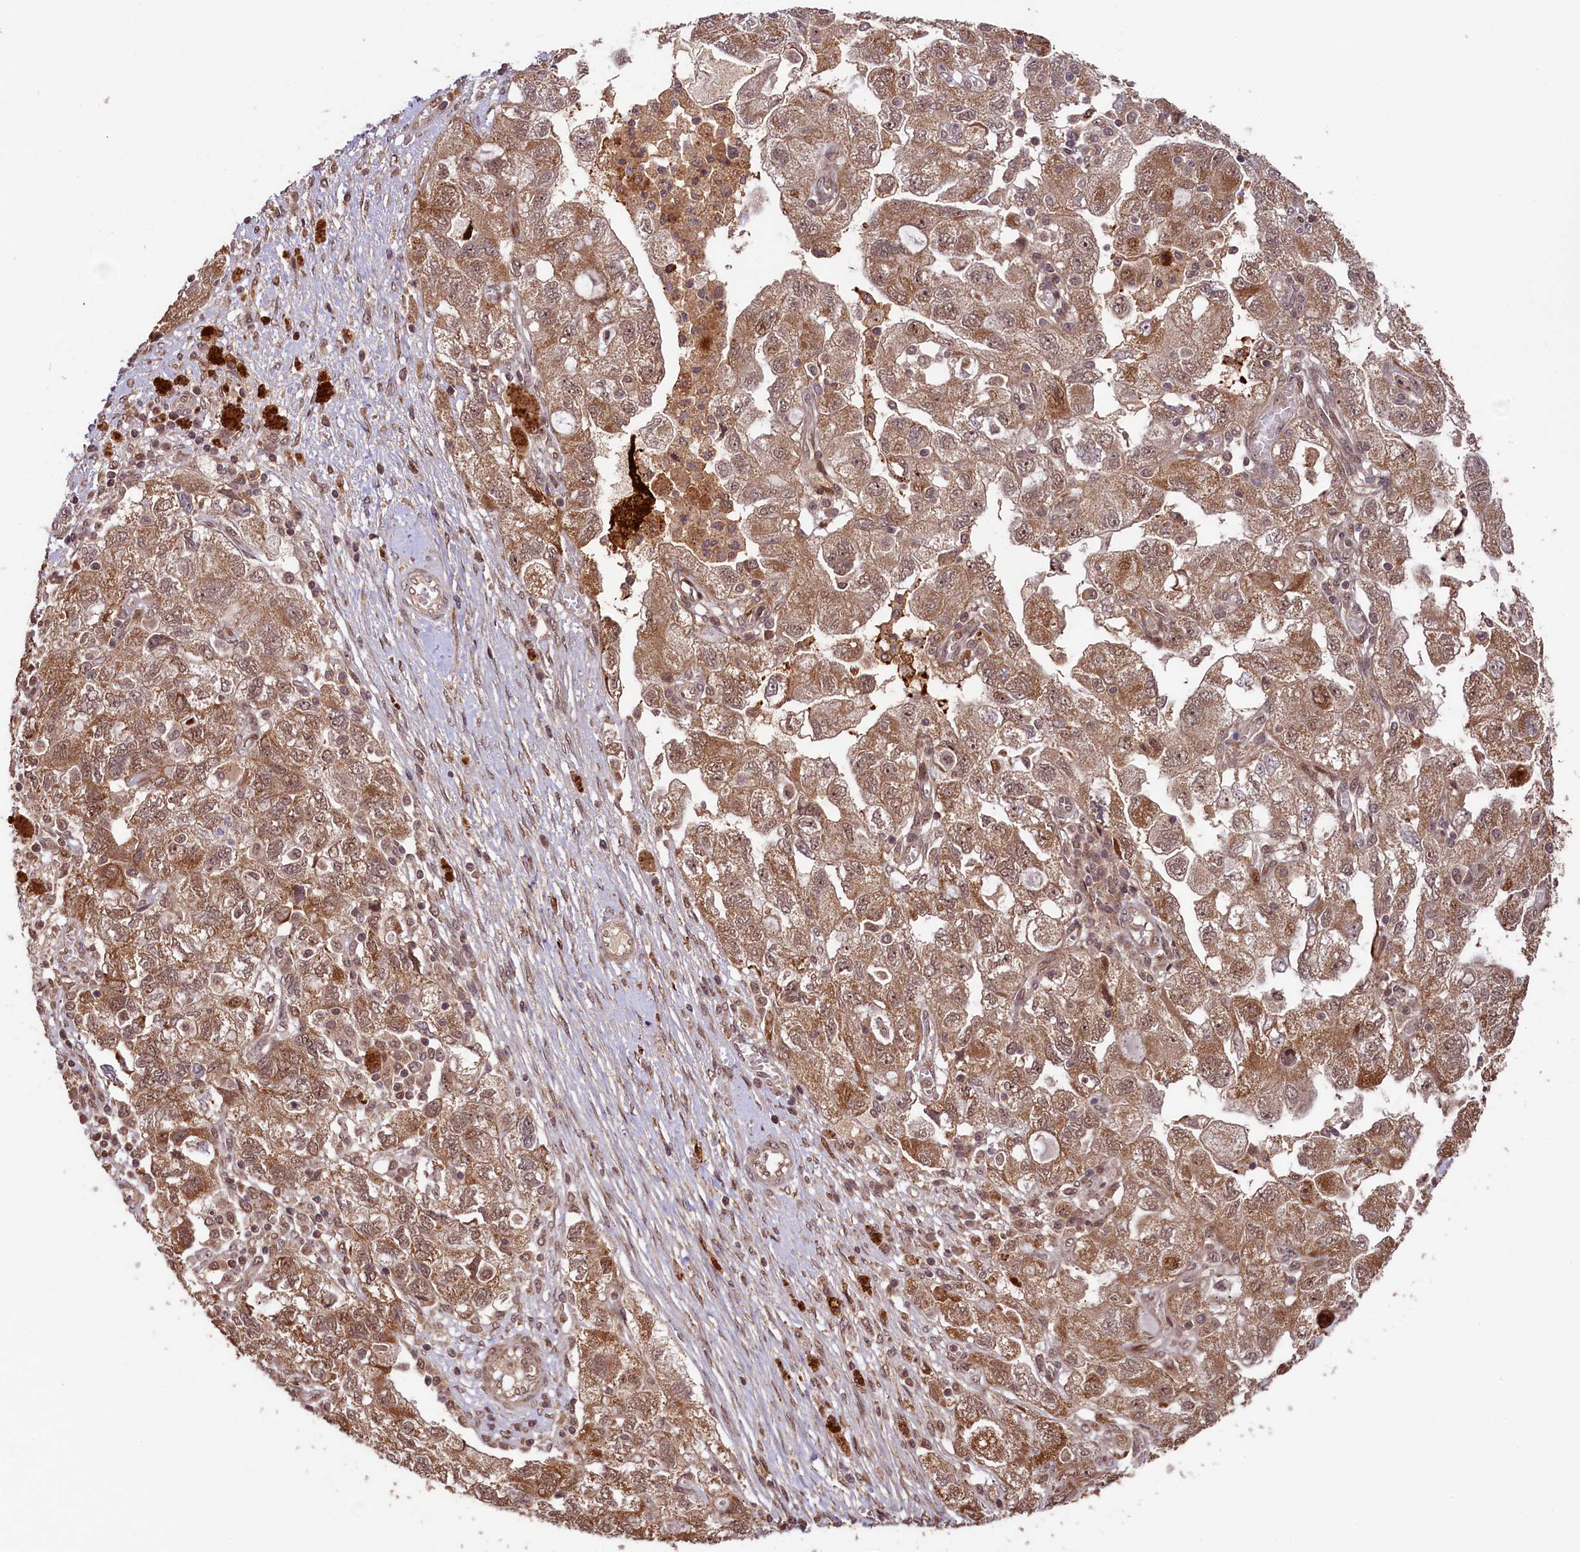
{"staining": {"intensity": "moderate", "quantity": ">75%", "location": "cytoplasmic/membranous,nuclear"}, "tissue": "ovarian cancer", "cell_type": "Tumor cells", "image_type": "cancer", "snomed": [{"axis": "morphology", "description": "Carcinoma, NOS"}, {"axis": "morphology", "description": "Cystadenocarcinoma, serous, NOS"}, {"axis": "topography", "description": "Ovary"}], "caption": "Tumor cells show medium levels of moderate cytoplasmic/membranous and nuclear expression in approximately >75% of cells in human serous cystadenocarcinoma (ovarian).", "gene": "SHPRH", "patient": {"sex": "female", "age": 69}}